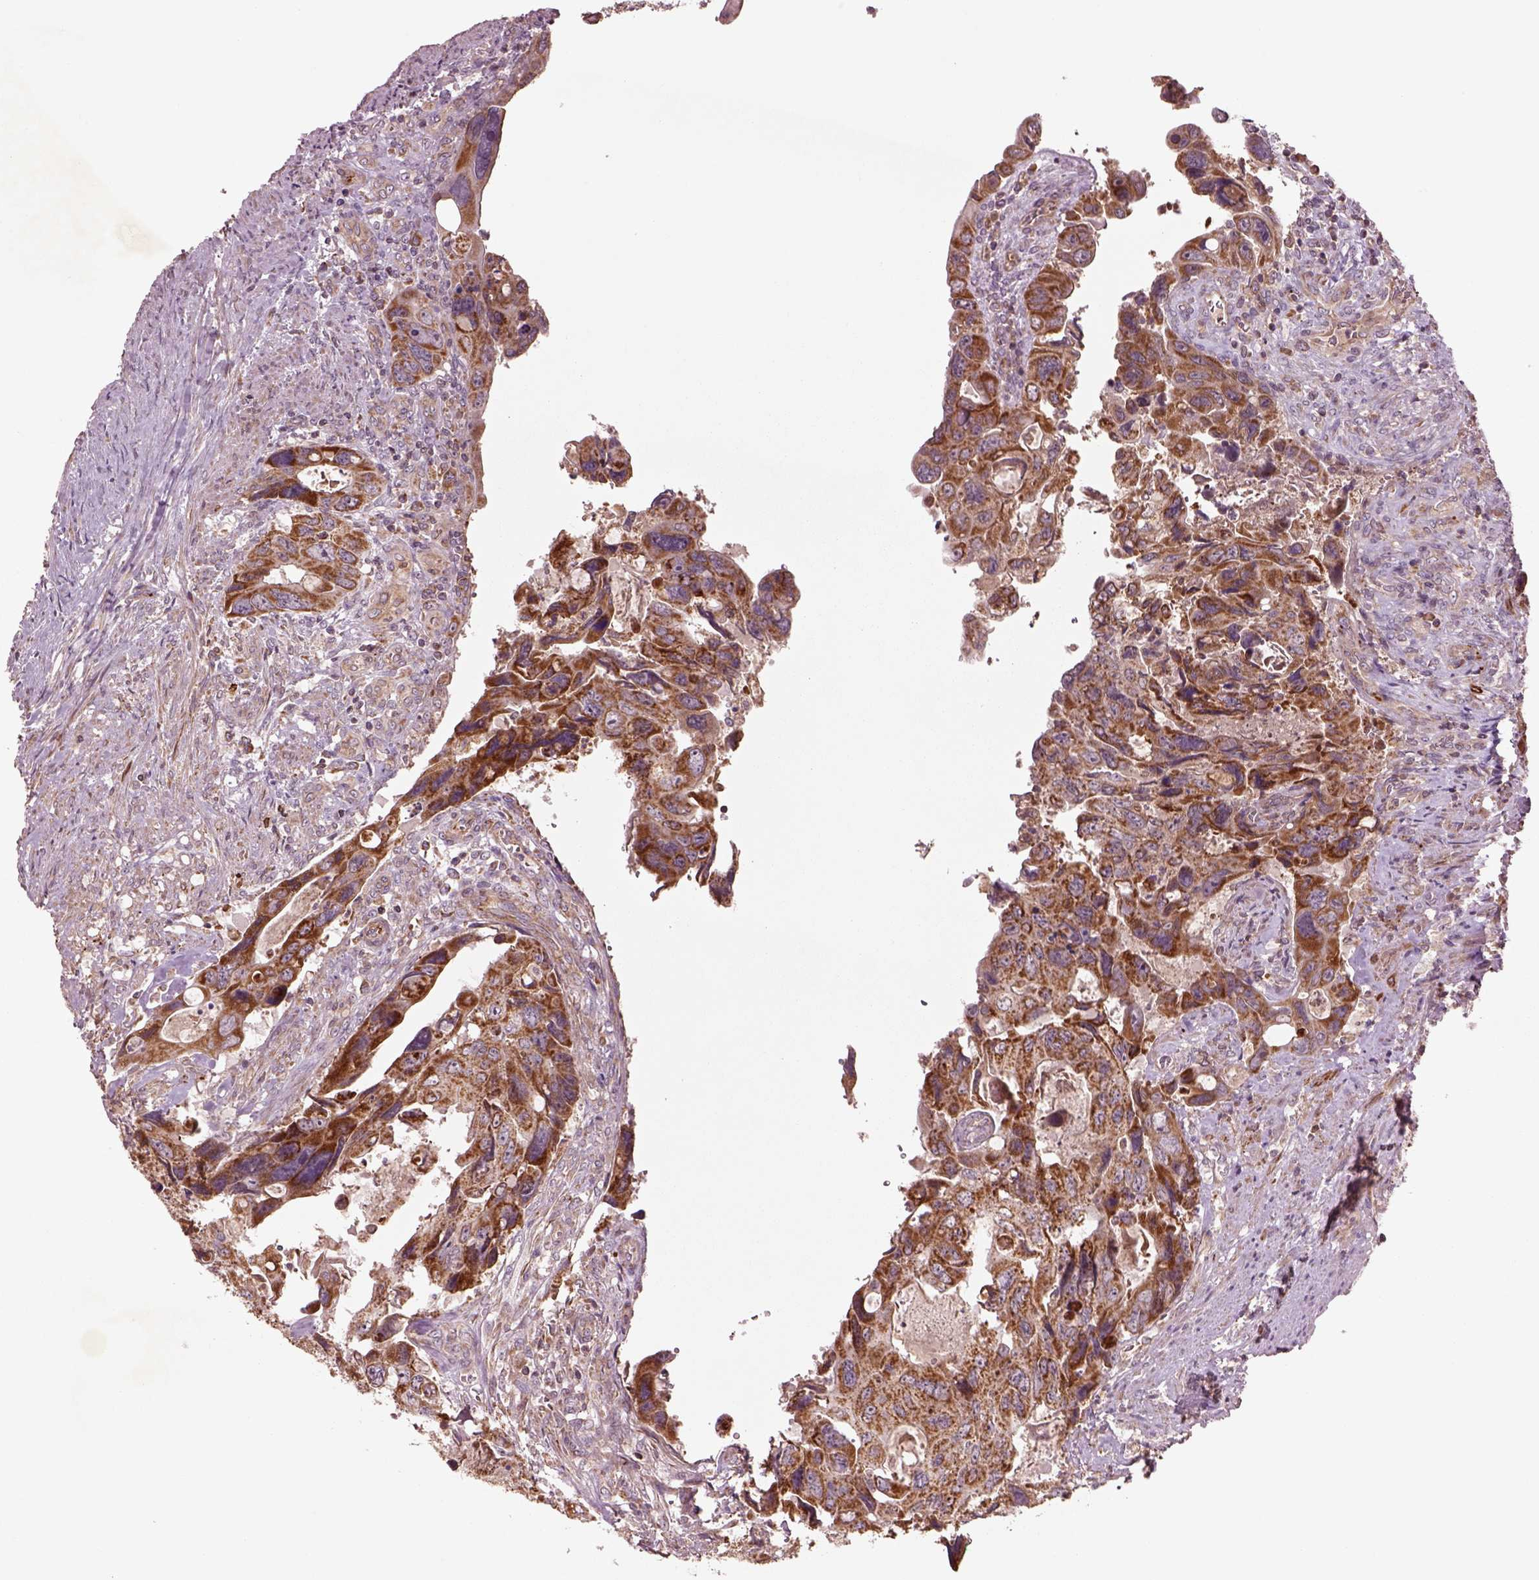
{"staining": {"intensity": "moderate", "quantity": ">75%", "location": "cytoplasmic/membranous"}, "tissue": "colorectal cancer", "cell_type": "Tumor cells", "image_type": "cancer", "snomed": [{"axis": "morphology", "description": "Adenocarcinoma, NOS"}, {"axis": "topography", "description": "Rectum"}], "caption": "A medium amount of moderate cytoplasmic/membranous positivity is present in about >75% of tumor cells in colorectal cancer tissue.", "gene": "SLC25A5", "patient": {"sex": "male", "age": 62}}